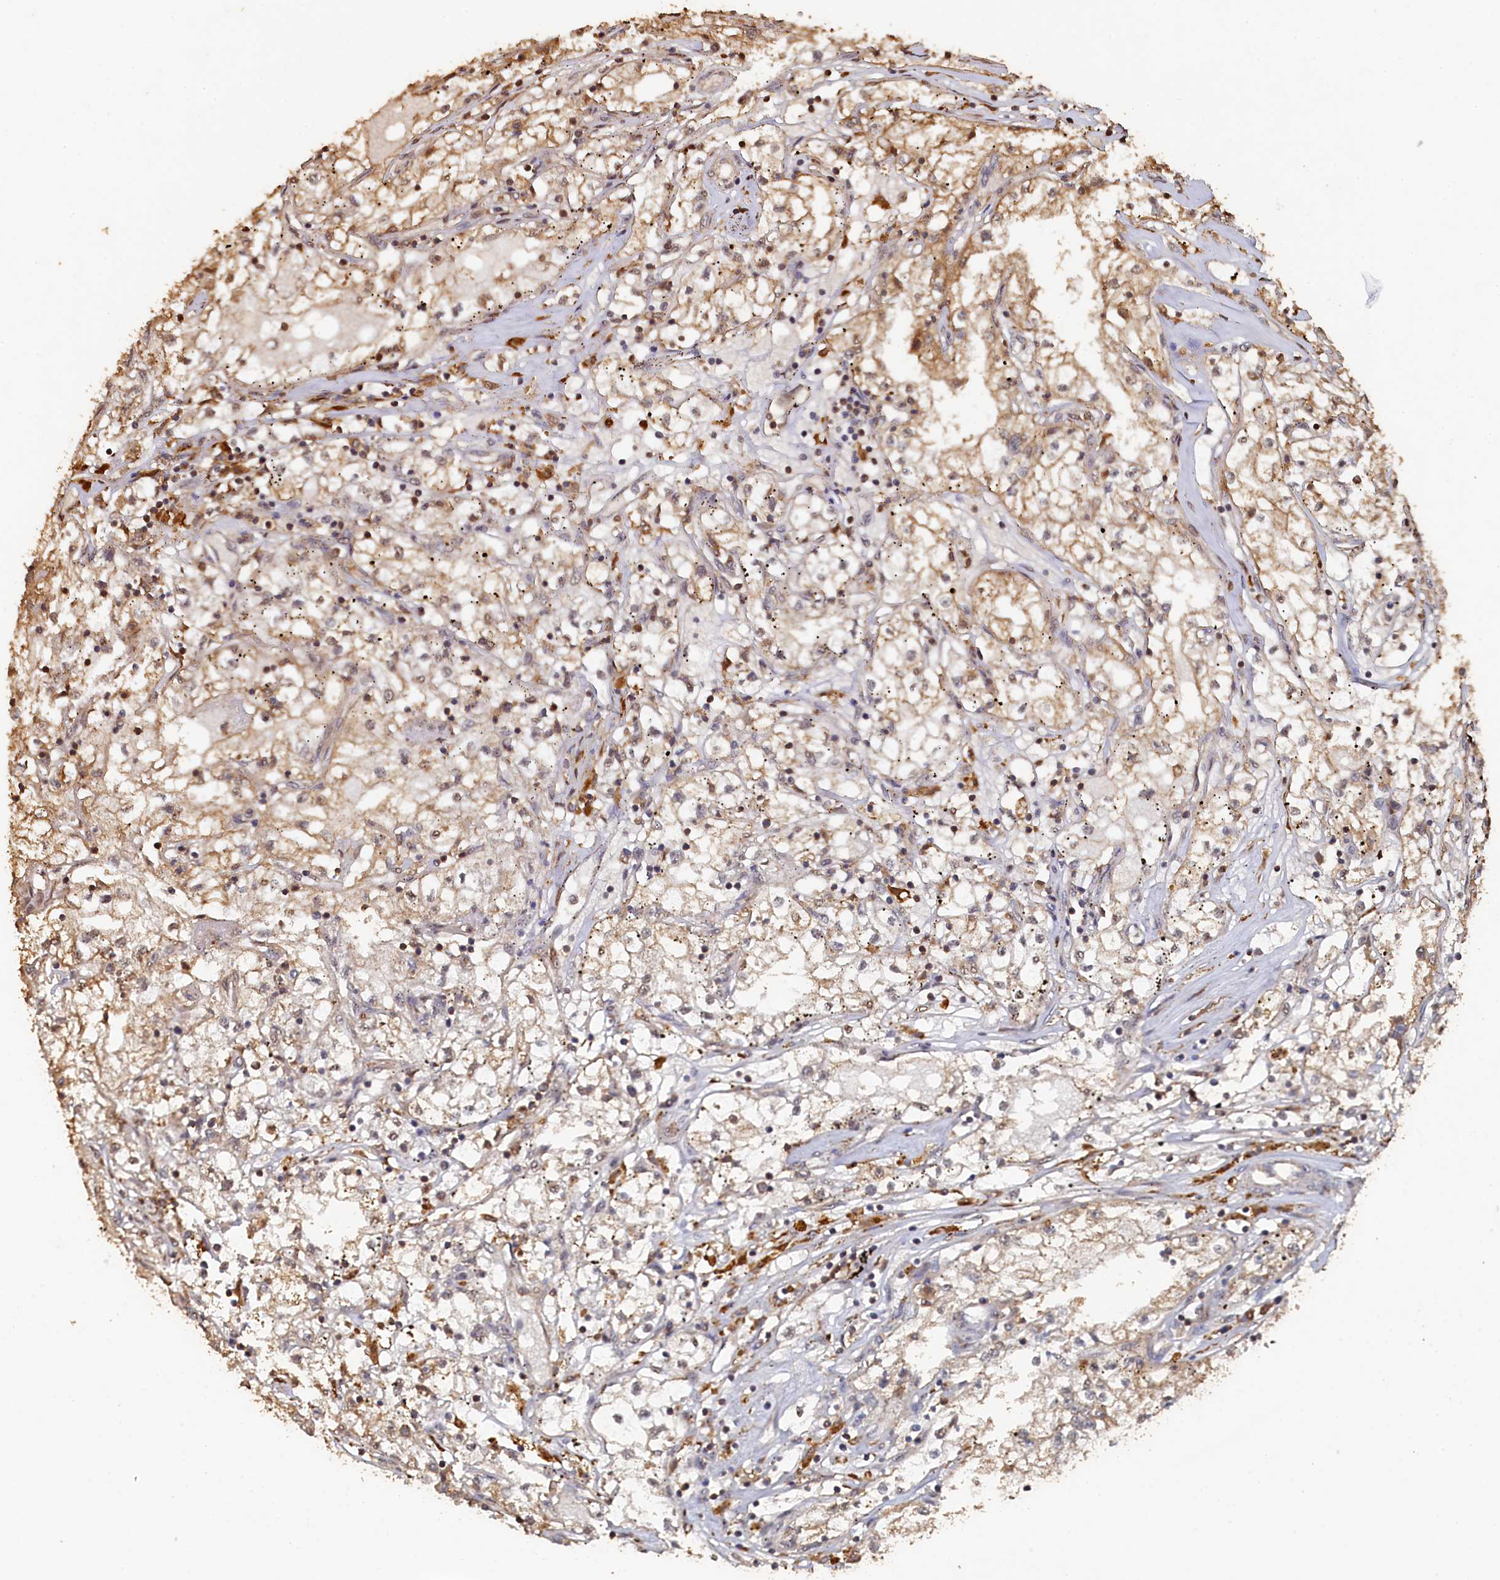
{"staining": {"intensity": "weak", "quantity": "25%-75%", "location": "cytoplasmic/membranous"}, "tissue": "renal cancer", "cell_type": "Tumor cells", "image_type": "cancer", "snomed": [{"axis": "morphology", "description": "Adenocarcinoma, NOS"}, {"axis": "topography", "description": "Kidney"}], "caption": "This is an image of immunohistochemistry staining of renal adenocarcinoma, which shows weak staining in the cytoplasmic/membranous of tumor cells.", "gene": "PIGN", "patient": {"sex": "male", "age": 56}}